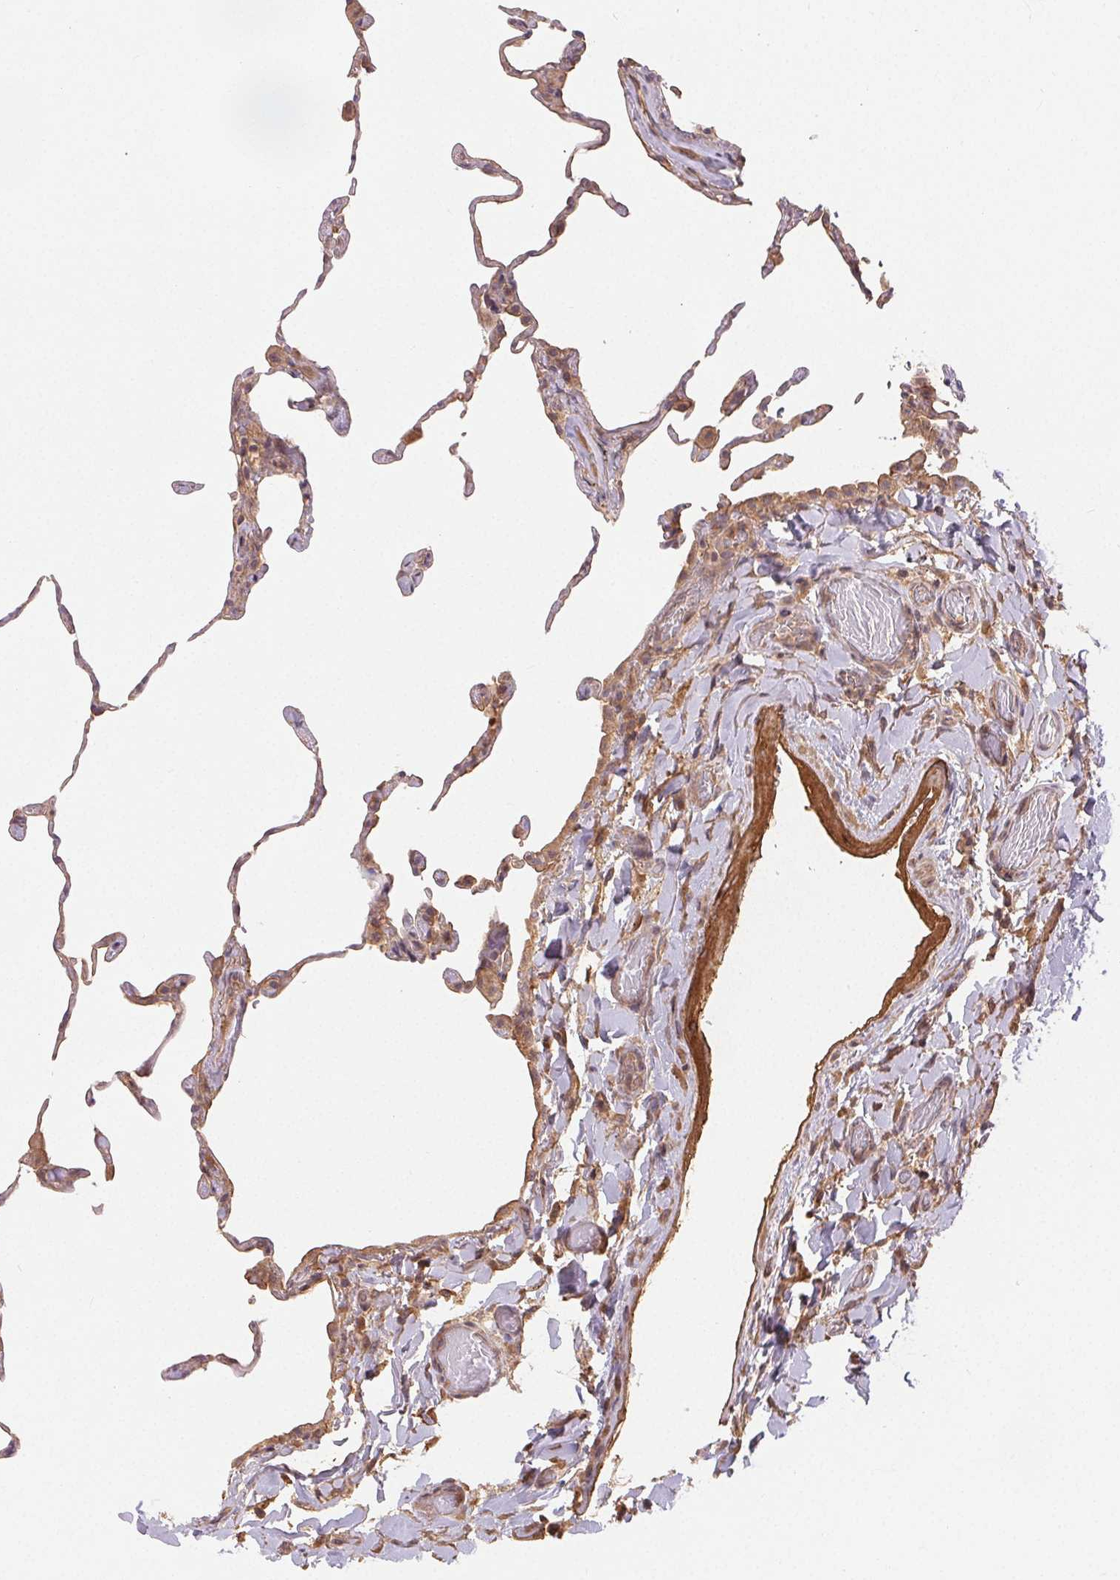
{"staining": {"intensity": "weak", "quantity": "25%-75%", "location": "cytoplasmic/membranous"}, "tissue": "lung", "cell_type": "Alveolar cells", "image_type": "normal", "snomed": [{"axis": "morphology", "description": "Normal tissue, NOS"}, {"axis": "topography", "description": "Lung"}], "caption": "A photomicrograph of lung stained for a protein exhibits weak cytoplasmic/membranous brown staining in alveolar cells. The staining was performed using DAB (3,3'-diaminobenzidine), with brown indicating positive protein expression. Nuclei are stained blue with hematoxylin.", "gene": "MAPKAPK2", "patient": {"sex": "female", "age": 57}}